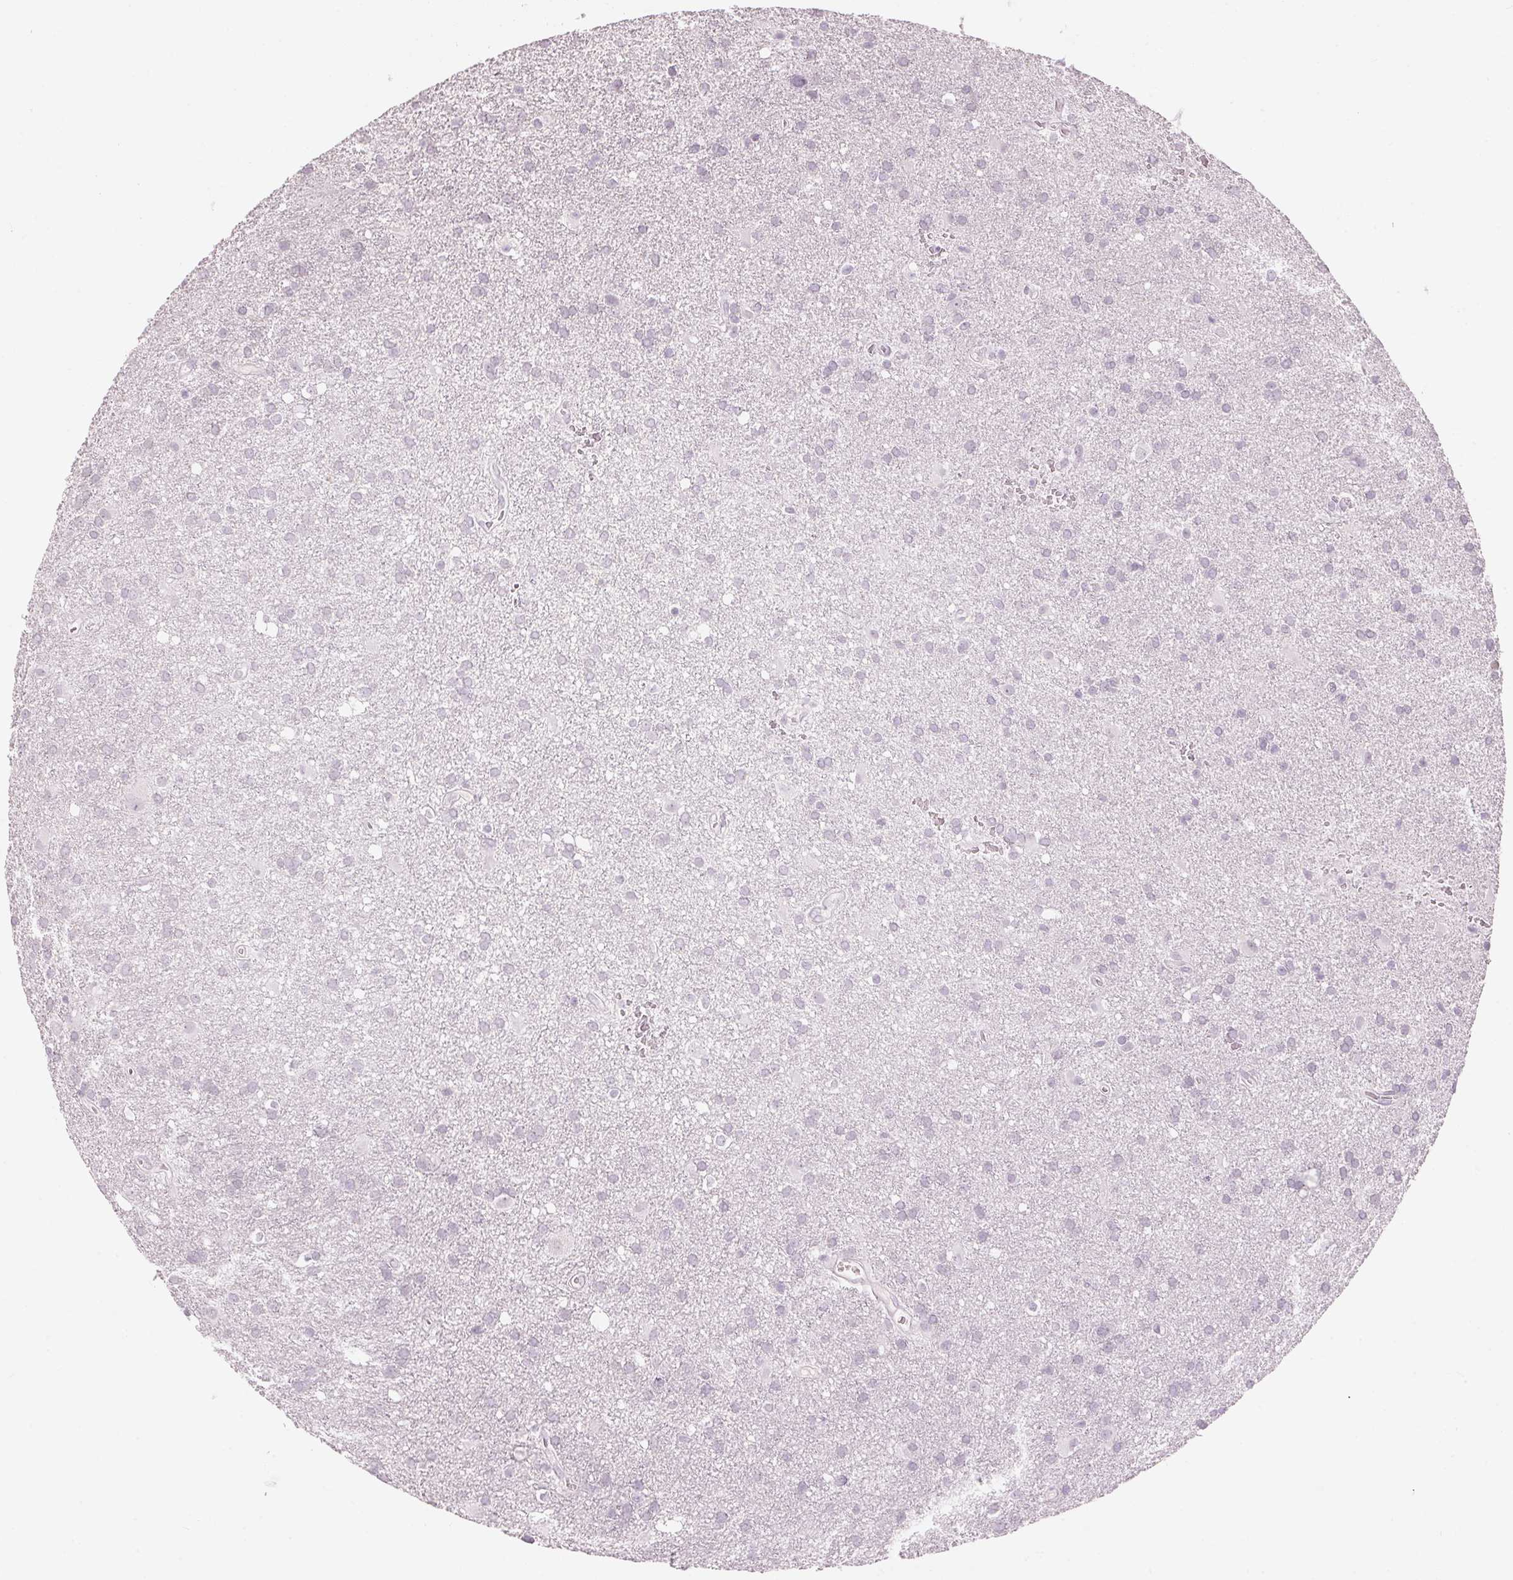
{"staining": {"intensity": "negative", "quantity": "none", "location": "none"}, "tissue": "glioma", "cell_type": "Tumor cells", "image_type": "cancer", "snomed": [{"axis": "morphology", "description": "Glioma, malignant, Low grade"}, {"axis": "topography", "description": "Brain"}], "caption": "Human malignant glioma (low-grade) stained for a protein using immunohistochemistry (IHC) reveals no positivity in tumor cells.", "gene": "SCTR", "patient": {"sex": "male", "age": 66}}